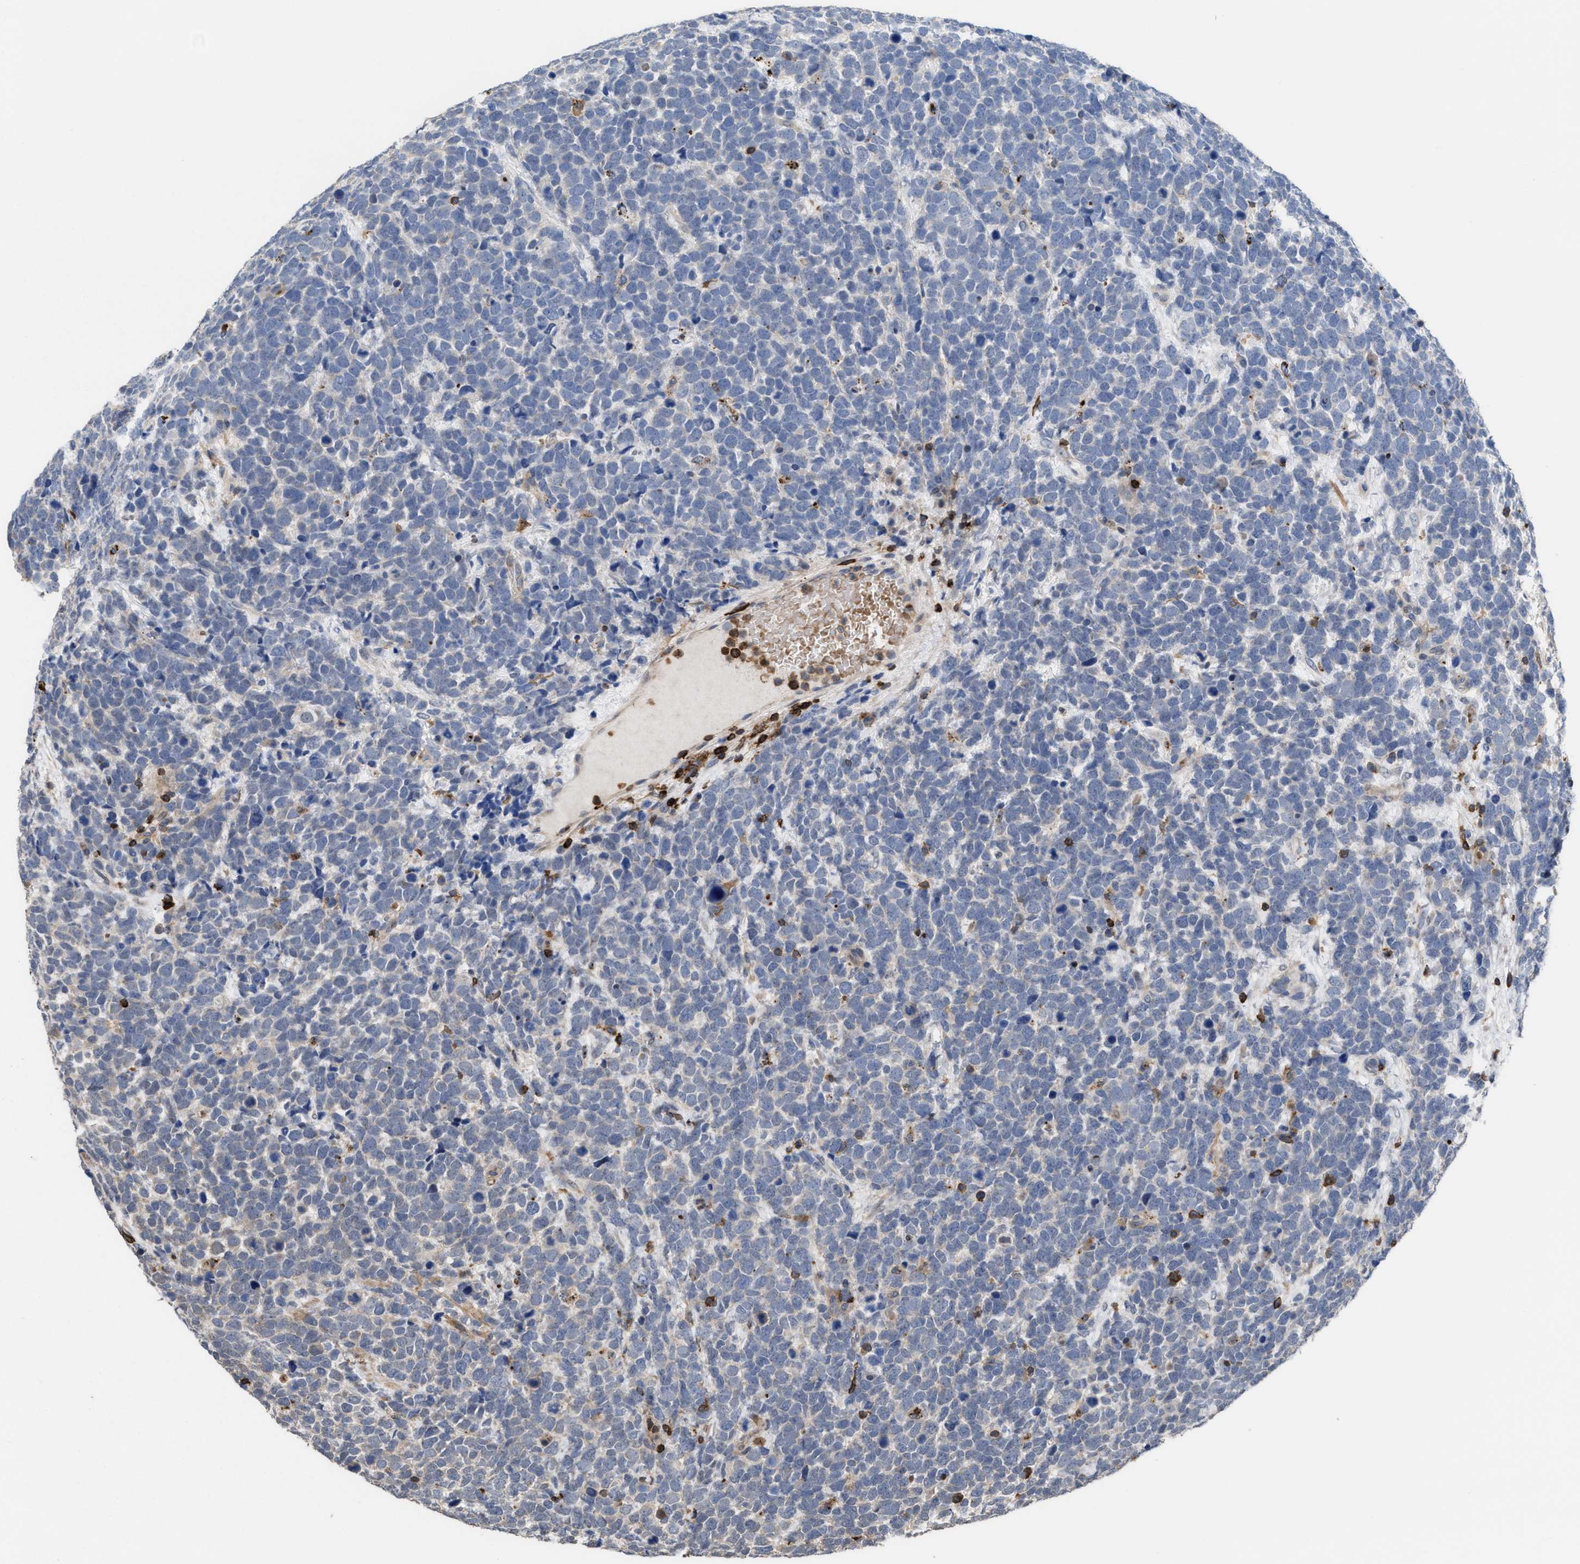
{"staining": {"intensity": "negative", "quantity": "none", "location": "none"}, "tissue": "urothelial cancer", "cell_type": "Tumor cells", "image_type": "cancer", "snomed": [{"axis": "morphology", "description": "Urothelial carcinoma, High grade"}, {"axis": "topography", "description": "Urinary bladder"}], "caption": "Human urothelial carcinoma (high-grade) stained for a protein using IHC shows no positivity in tumor cells.", "gene": "PTPRE", "patient": {"sex": "female", "age": 82}}